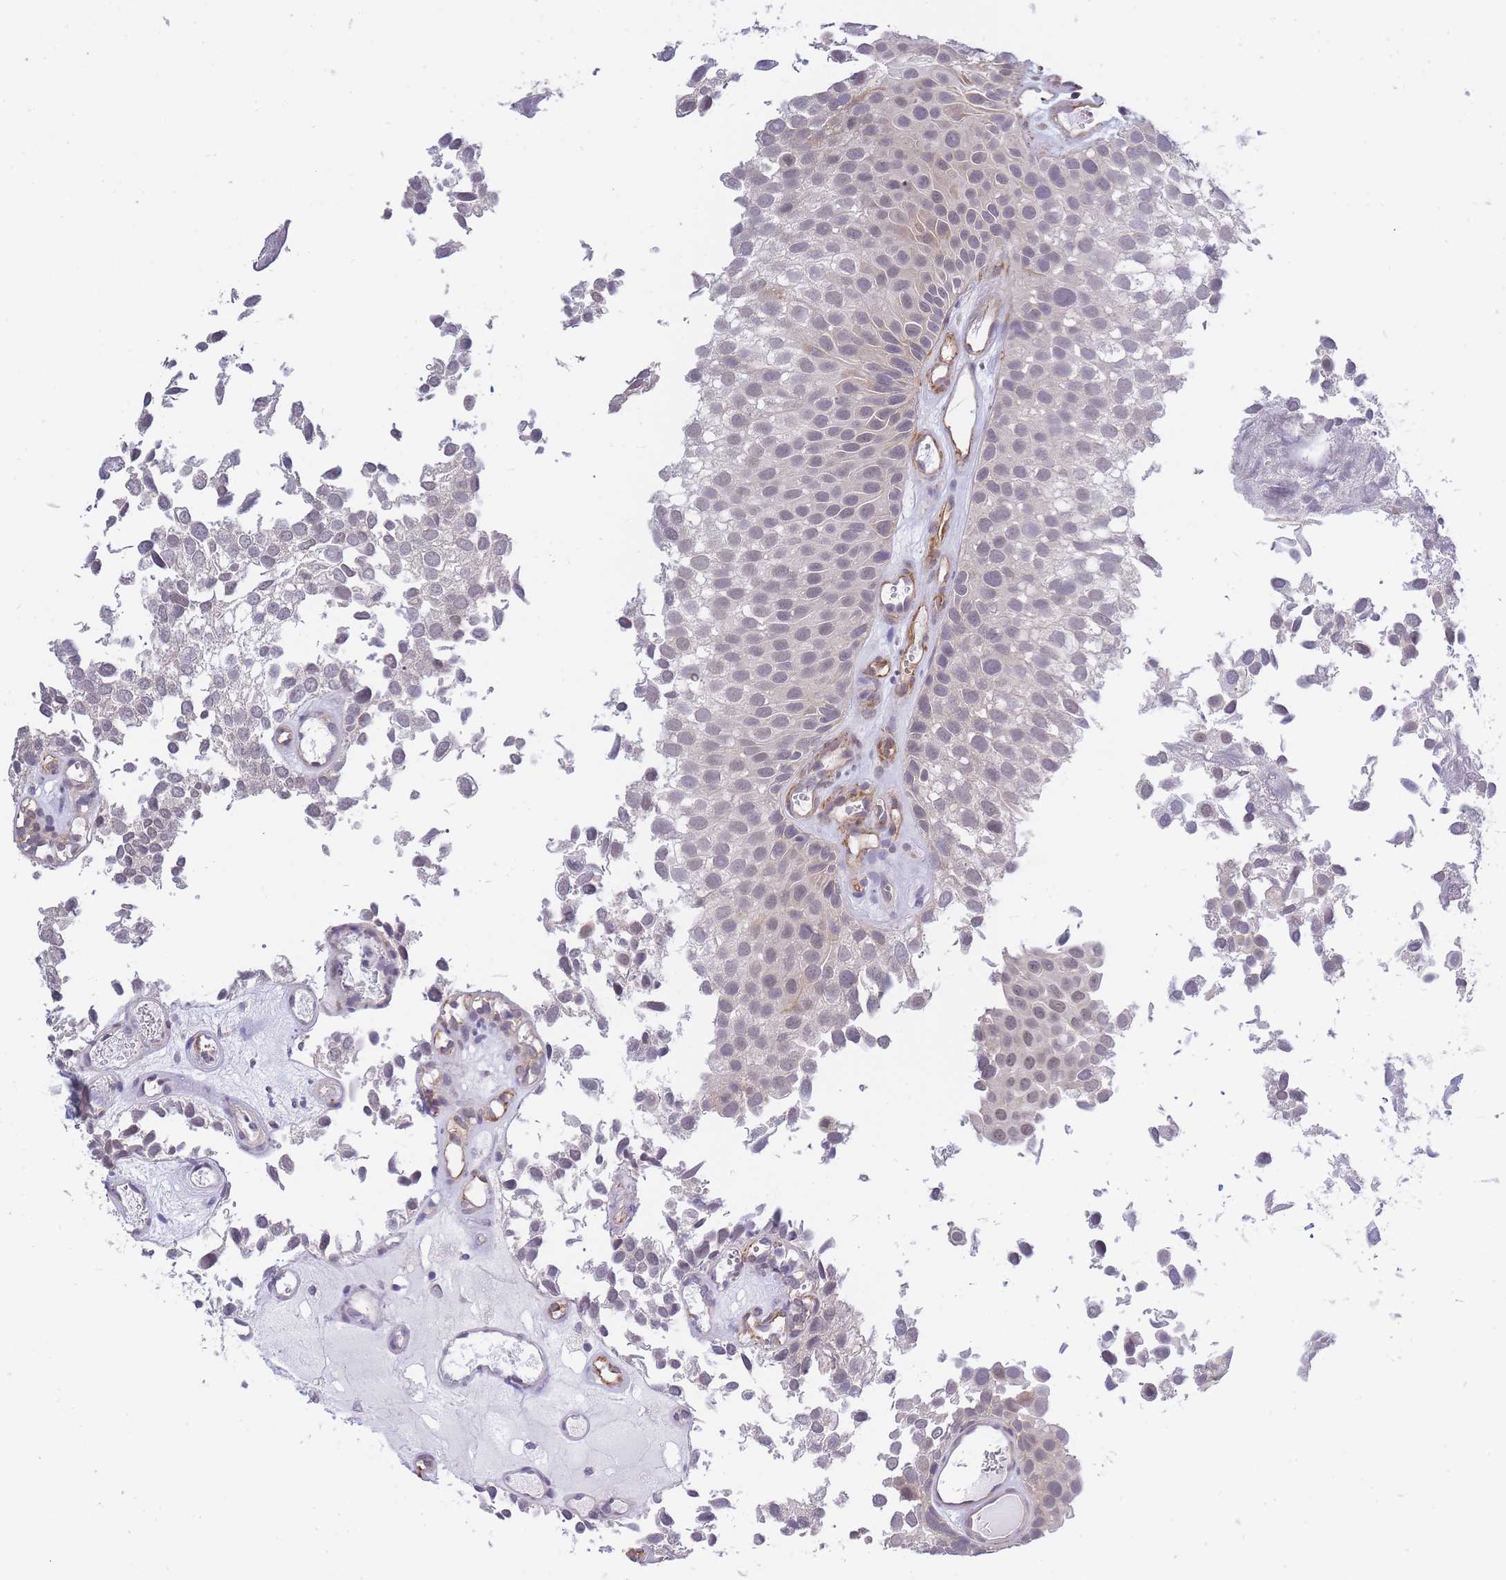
{"staining": {"intensity": "negative", "quantity": "none", "location": "none"}, "tissue": "urothelial cancer", "cell_type": "Tumor cells", "image_type": "cancer", "snomed": [{"axis": "morphology", "description": "Urothelial carcinoma, Low grade"}, {"axis": "topography", "description": "Urinary bladder"}], "caption": "A high-resolution image shows immunohistochemistry staining of low-grade urothelial carcinoma, which reveals no significant expression in tumor cells.", "gene": "C19orf25", "patient": {"sex": "male", "age": 88}}